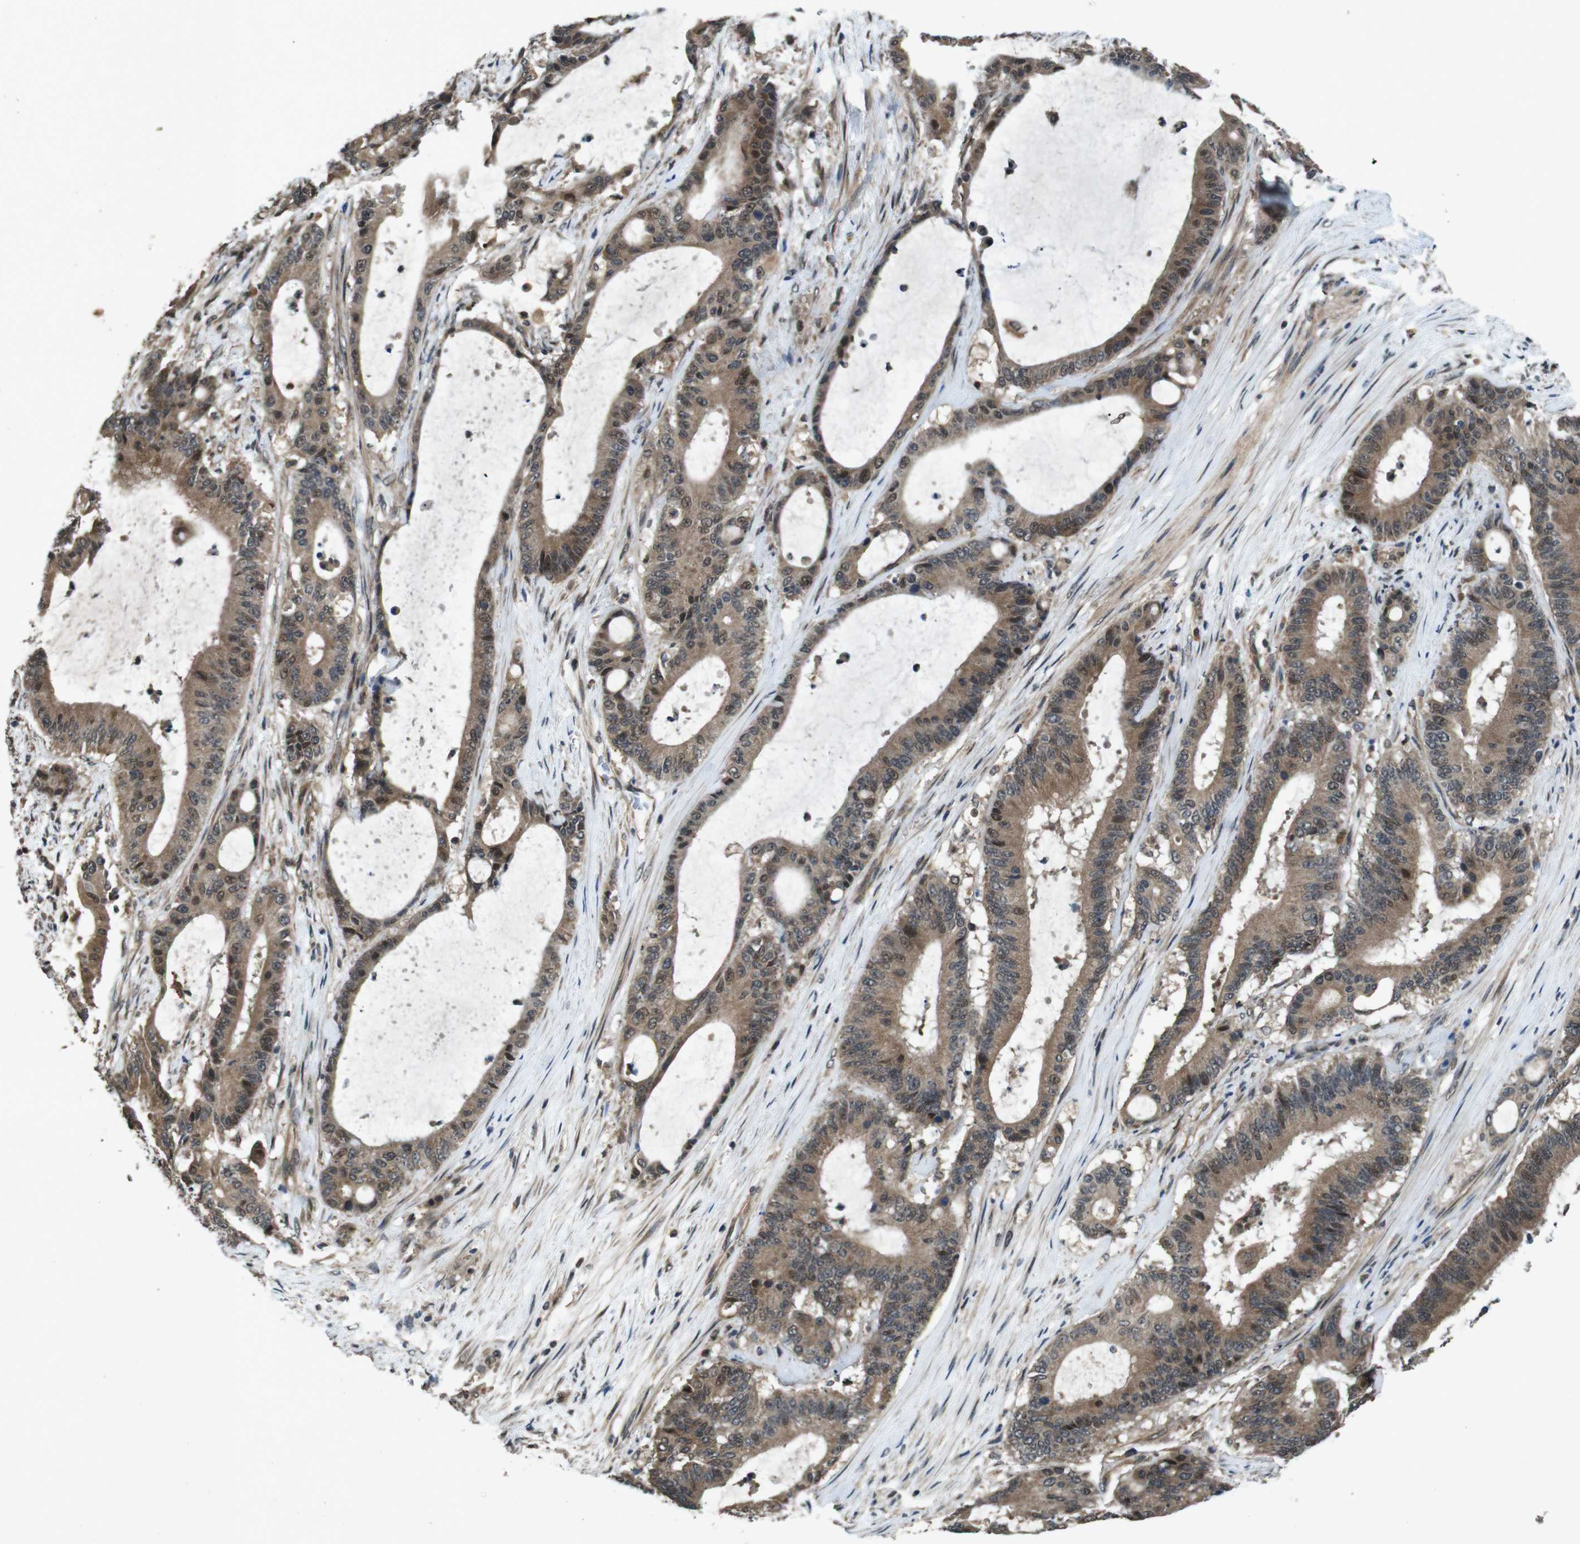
{"staining": {"intensity": "moderate", "quantity": ">75%", "location": "cytoplasmic/membranous,nuclear"}, "tissue": "liver cancer", "cell_type": "Tumor cells", "image_type": "cancer", "snomed": [{"axis": "morphology", "description": "Cholangiocarcinoma"}, {"axis": "topography", "description": "Liver"}], "caption": "Immunohistochemical staining of liver cholangiocarcinoma demonstrates moderate cytoplasmic/membranous and nuclear protein staining in approximately >75% of tumor cells.", "gene": "SOCS1", "patient": {"sex": "female", "age": 73}}